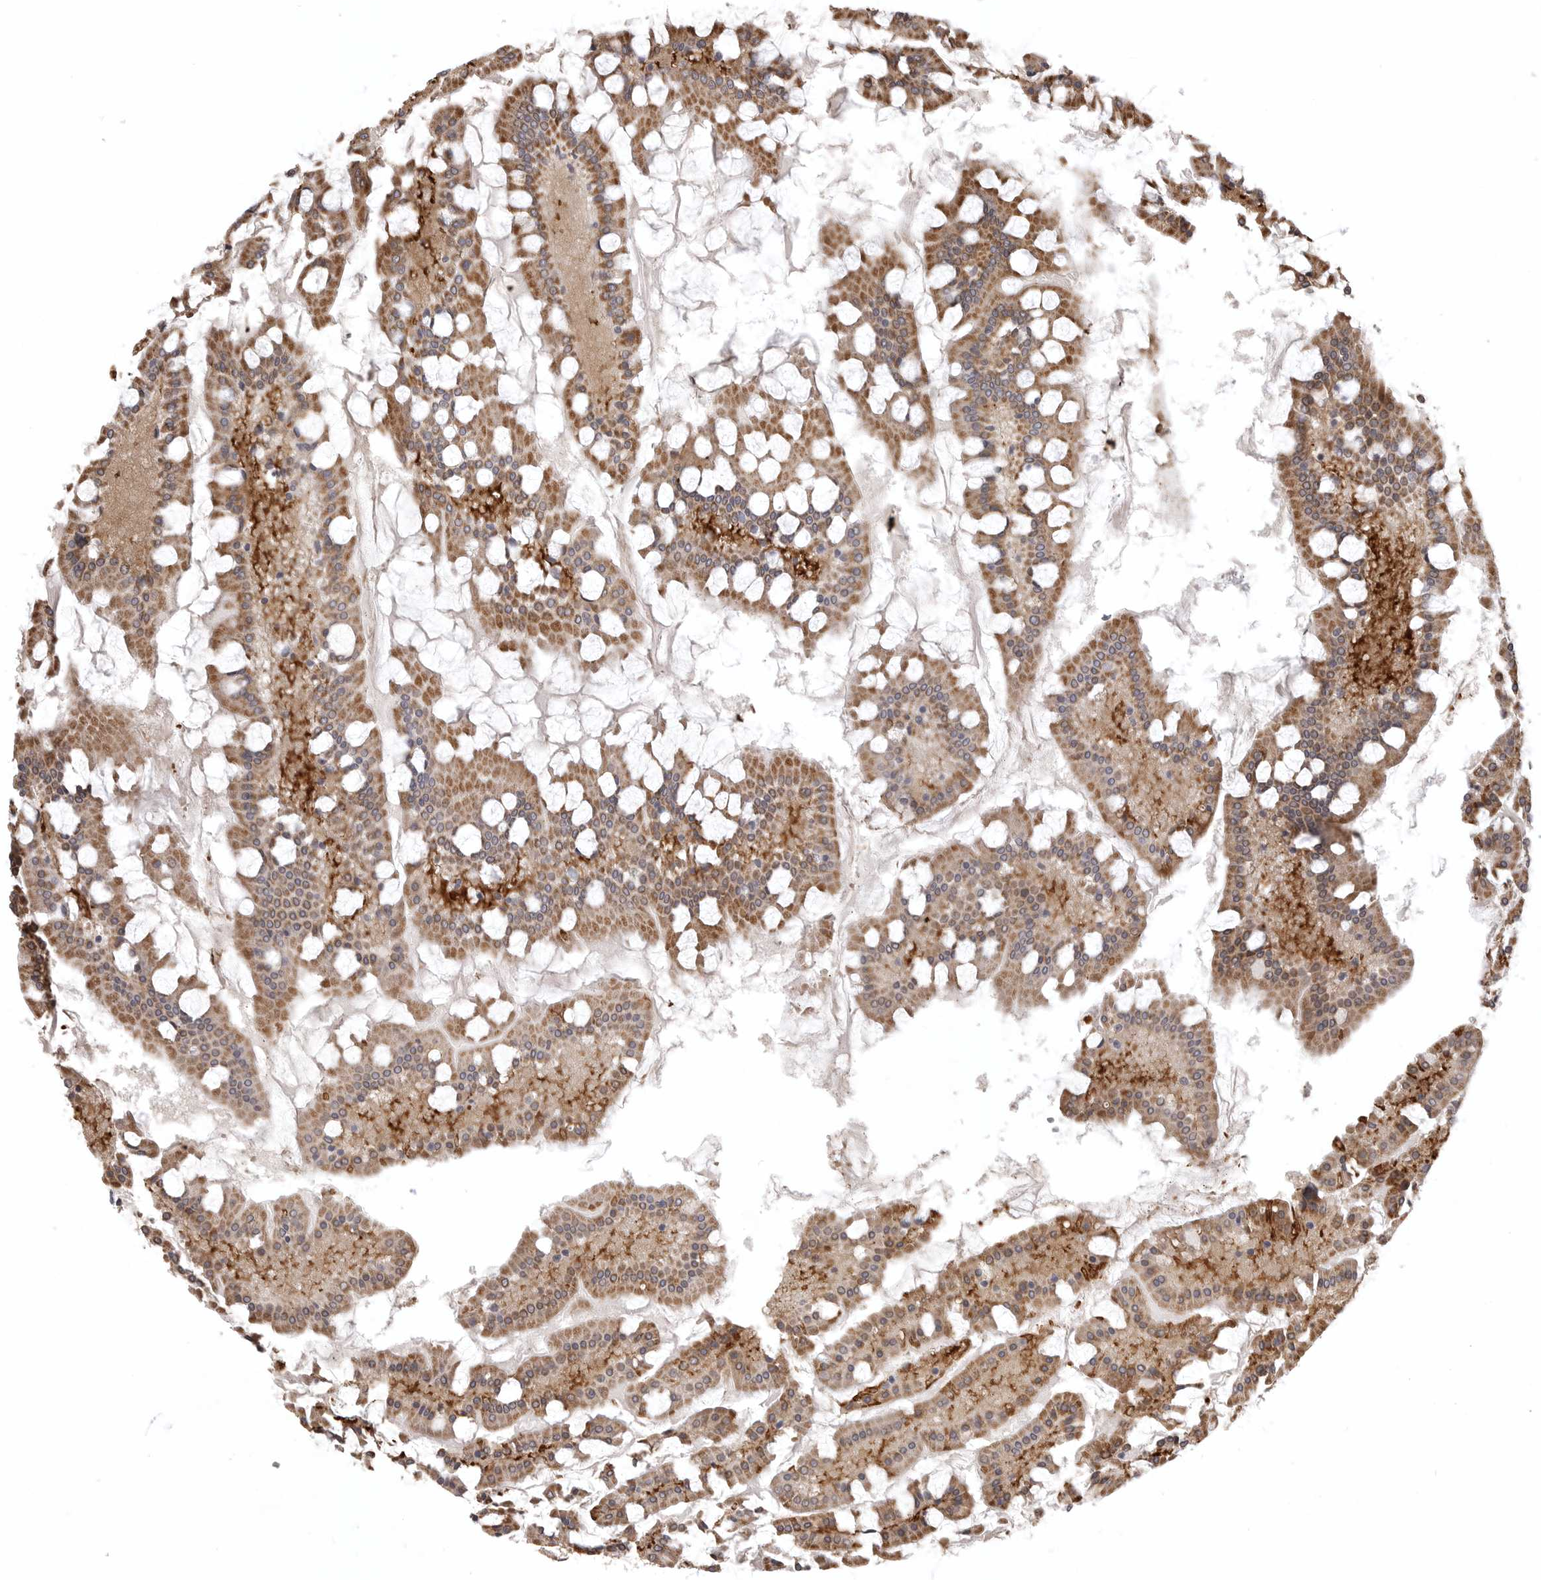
{"staining": {"intensity": "moderate", "quantity": ">75%", "location": "cytoplasmic/membranous"}, "tissue": "small intestine", "cell_type": "Glandular cells", "image_type": "normal", "snomed": [{"axis": "morphology", "description": "Normal tissue, NOS"}, {"axis": "topography", "description": "Small intestine"}], "caption": "Glandular cells show moderate cytoplasmic/membranous positivity in approximately >75% of cells in normal small intestine.", "gene": "POLE2", "patient": {"sex": "male", "age": 41}}